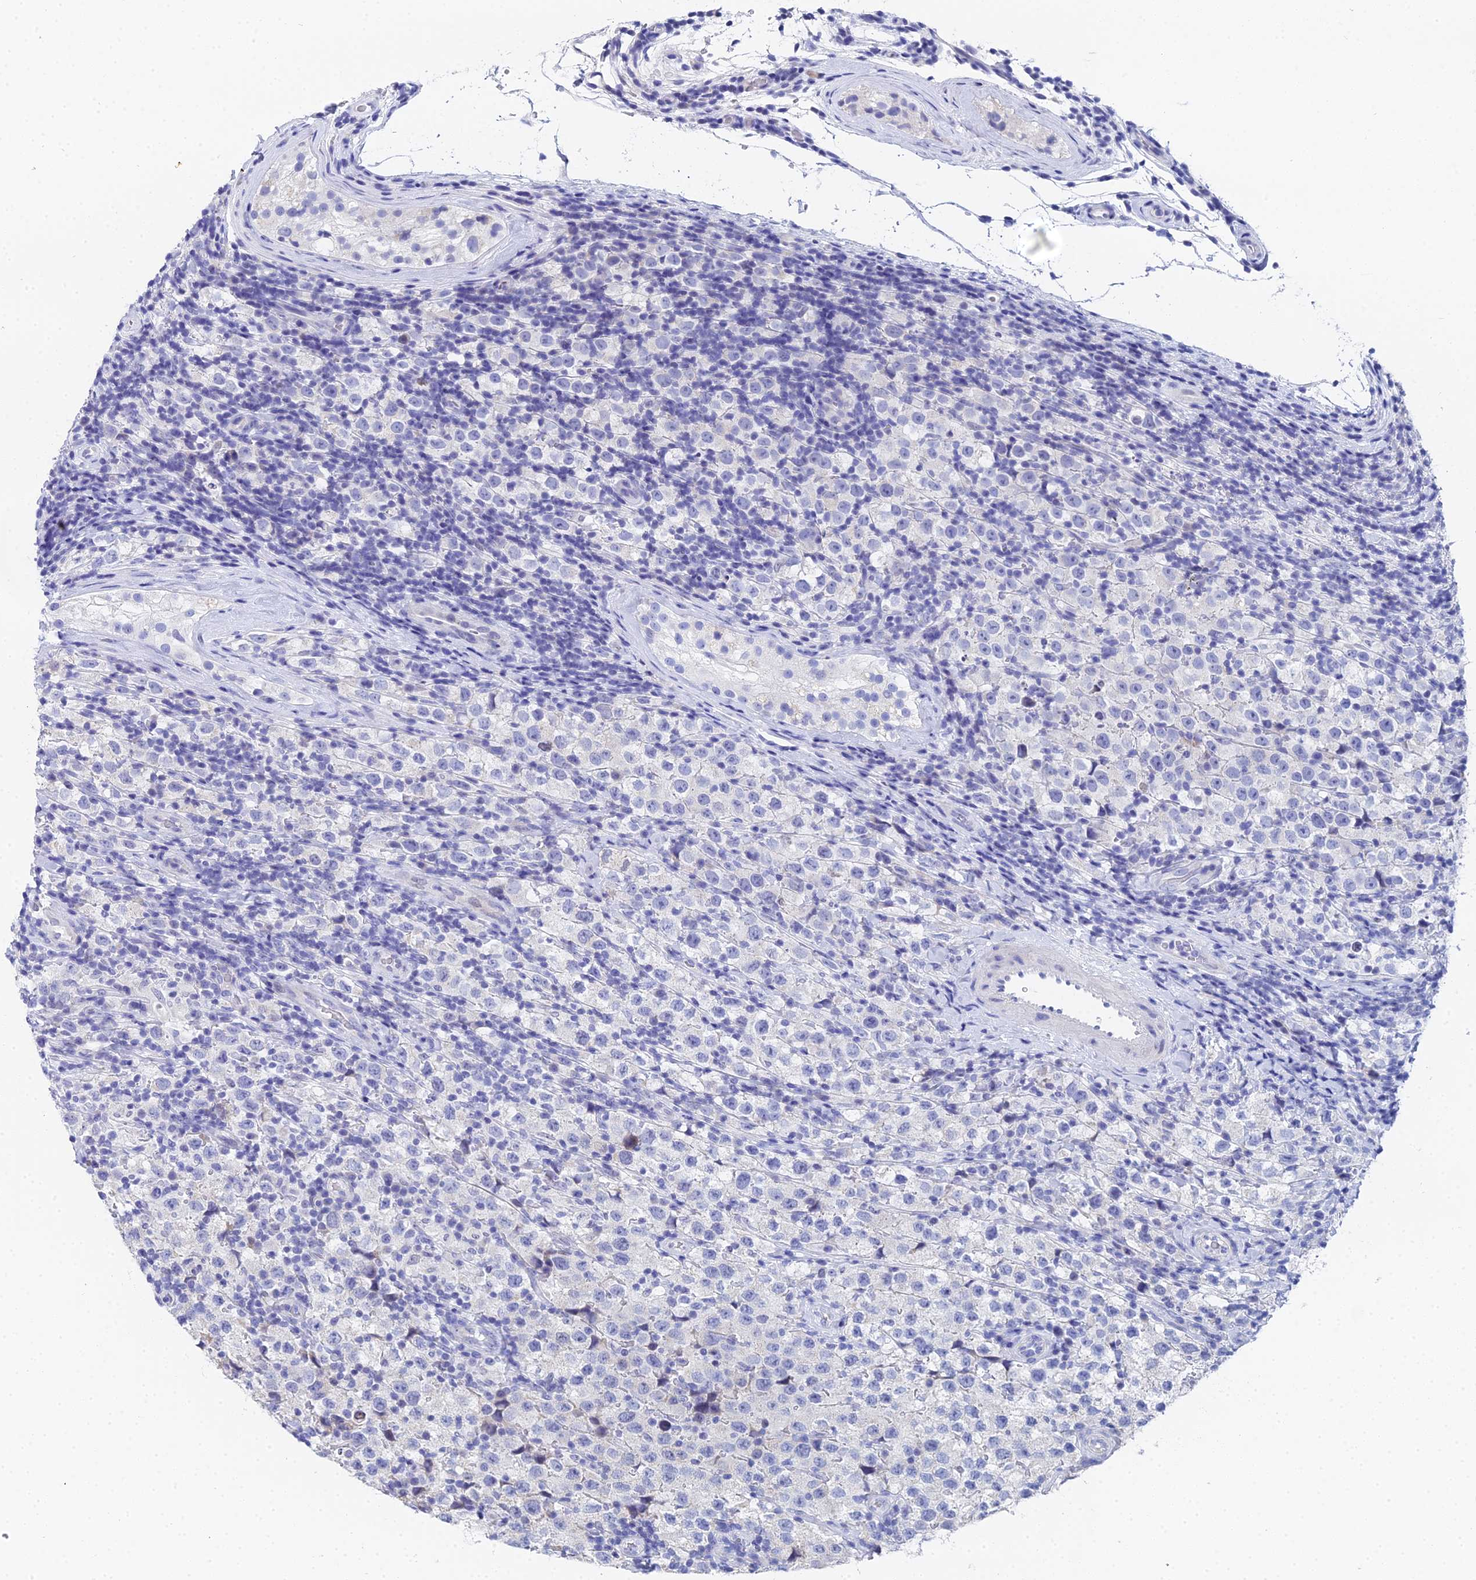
{"staining": {"intensity": "negative", "quantity": "none", "location": "none"}, "tissue": "testis cancer", "cell_type": "Tumor cells", "image_type": "cancer", "snomed": [{"axis": "morphology", "description": "Seminoma, NOS"}, {"axis": "morphology", "description": "Carcinoma, Embryonal, NOS"}, {"axis": "topography", "description": "Testis"}], "caption": "The micrograph demonstrates no significant staining in tumor cells of testis seminoma.", "gene": "OCM", "patient": {"sex": "male", "age": 41}}